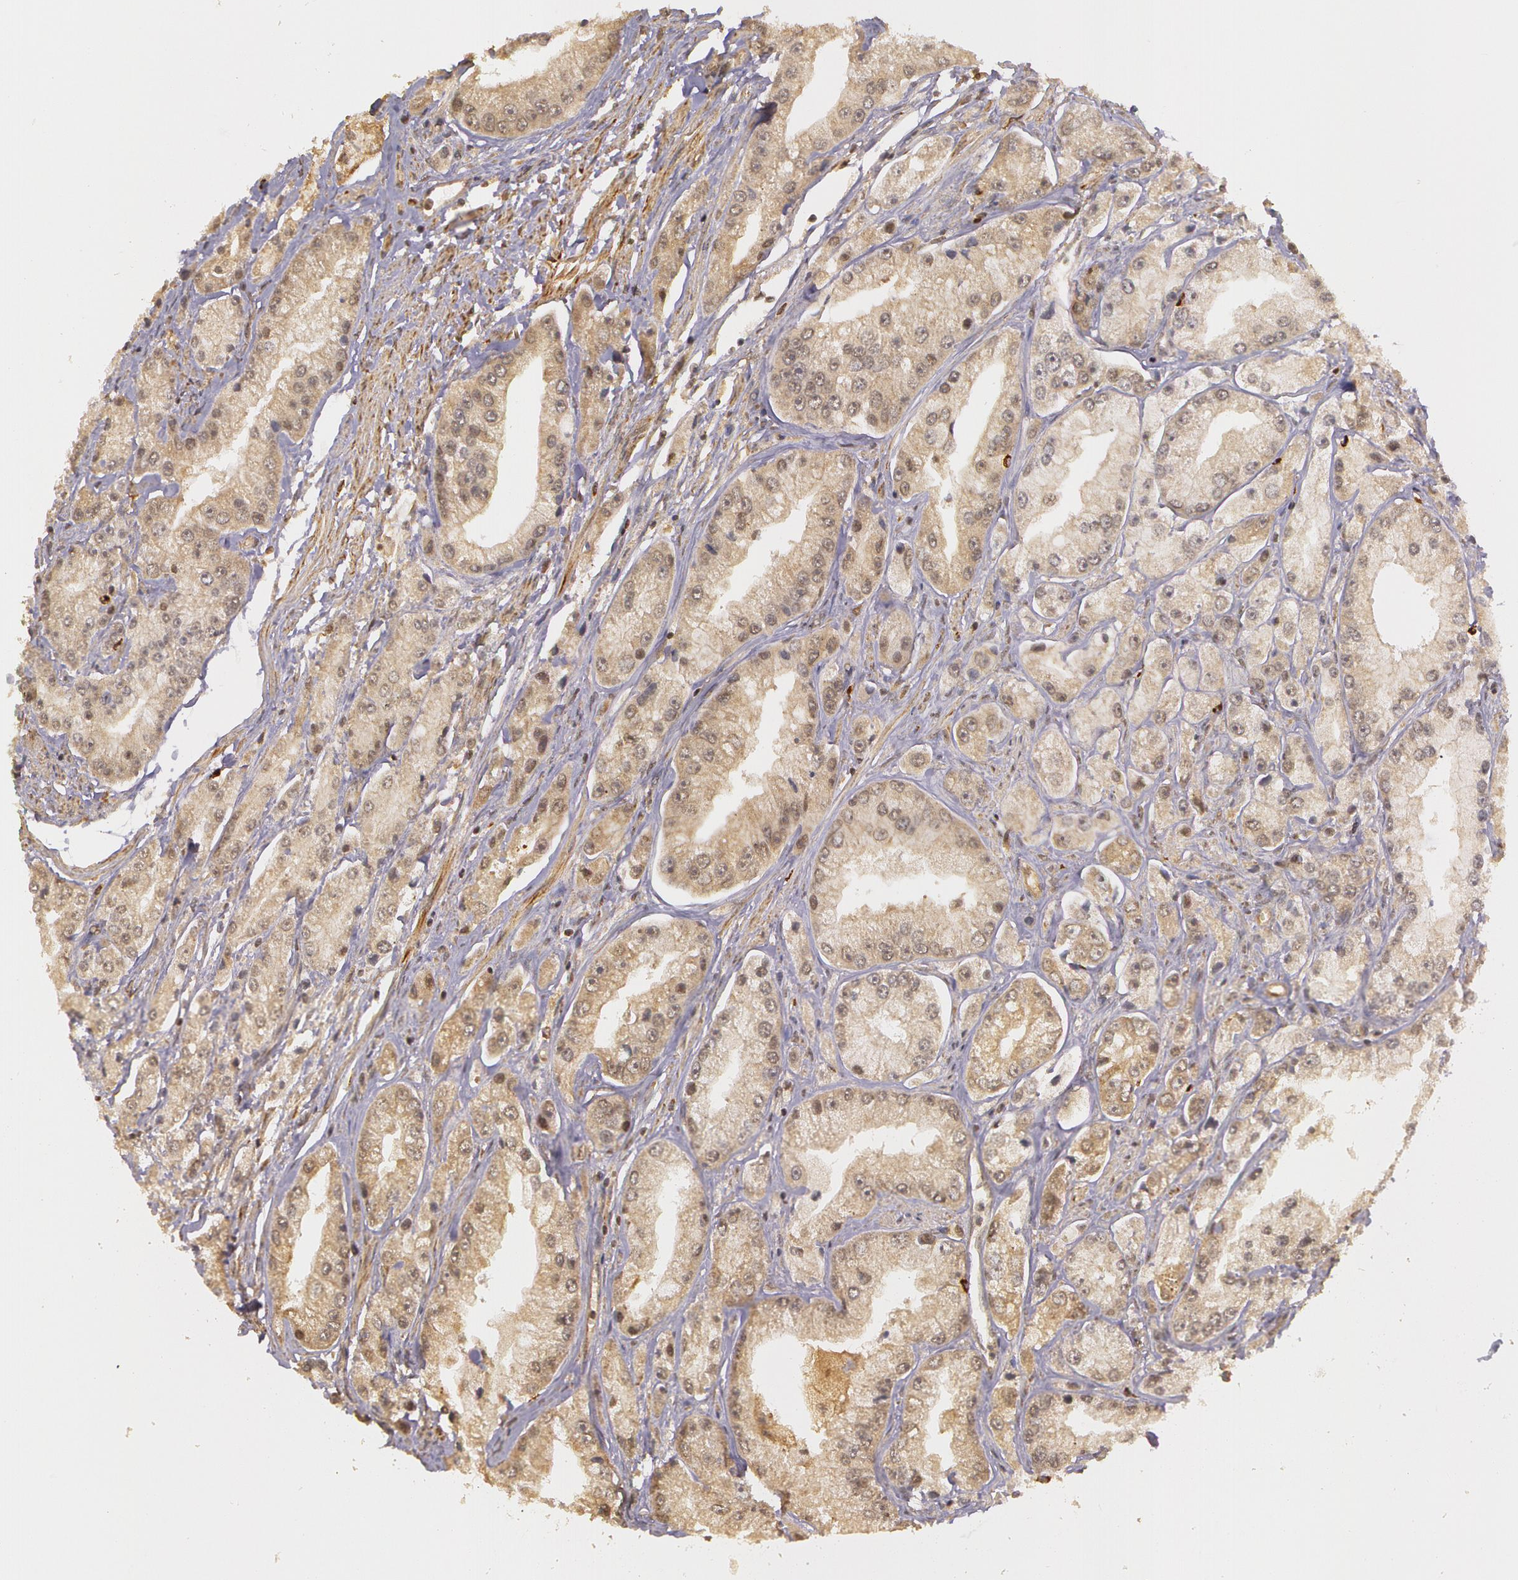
{"staining": {"intensity": "moderate", "quantity": ">75%", "location": "cytoplasmic/membranous"}, "tissue": "prostate cancer", "cell_type": "Tumor cells", "image_type": "cancer", "snomed": [{"axis": "morphology", "description": "Adenocarcinoma, Medium grade"}, {"axis": "topography", "description": "Prostate"}], "caption": "DAB immunohistochemical staining of prostate cancer demonstrates moderate cytoplasmic/membranous protein expression in about >75% of tumor cells. The staining is performed using DAB (3,3'-diaminobenzidine) brown chromogen to label protein expression. The nuclei are counter-stained blue using hematoxylin.", "gene": "ASCC2", "patient": {"sex": "male", "age": 72}}